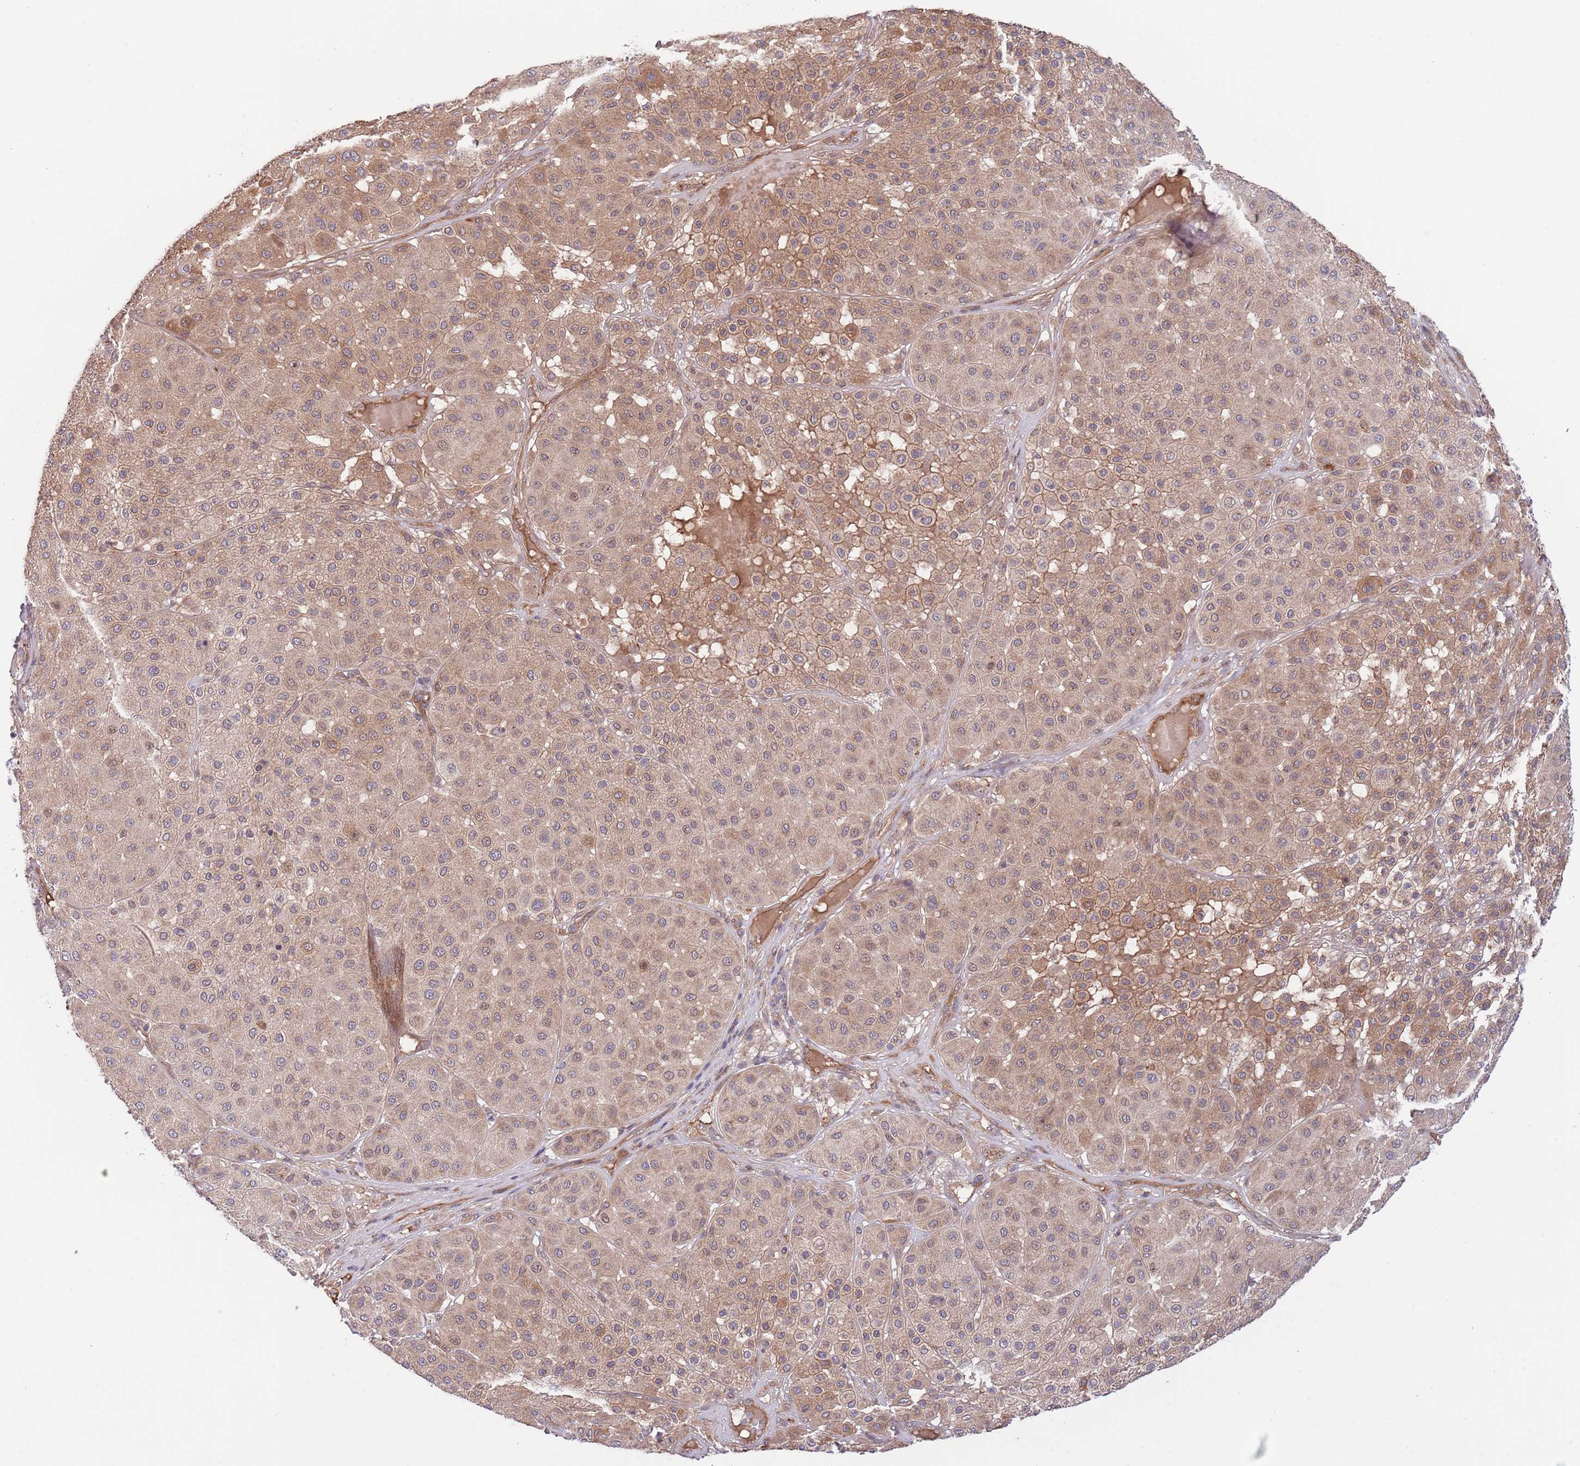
{"staining": {"intensity": "moderate", "quantity": "25%-75%", "location": "cytoplasmic/membranous"}, "tissue": "melanoma", "cell_type": "Tumor cells", "image_type": "cancer", "snomed": [{"axis": "morphology", "description": "Malignant melanoma, Metastatic site"}, {"axis": "topography", "description": "Smooth muscle"}], "caption": "Immunohistochemical staining of human melanoma displays moderate cytoplasmic/membranous protein staining in approximately 25%-75% of tumor cells. Immunohistochemistry (ihc) stains the protein of interest in brown and the nuclei are stained blue.", "gene": "PRR16", "patient": {"sex": "male", "age": 41}}